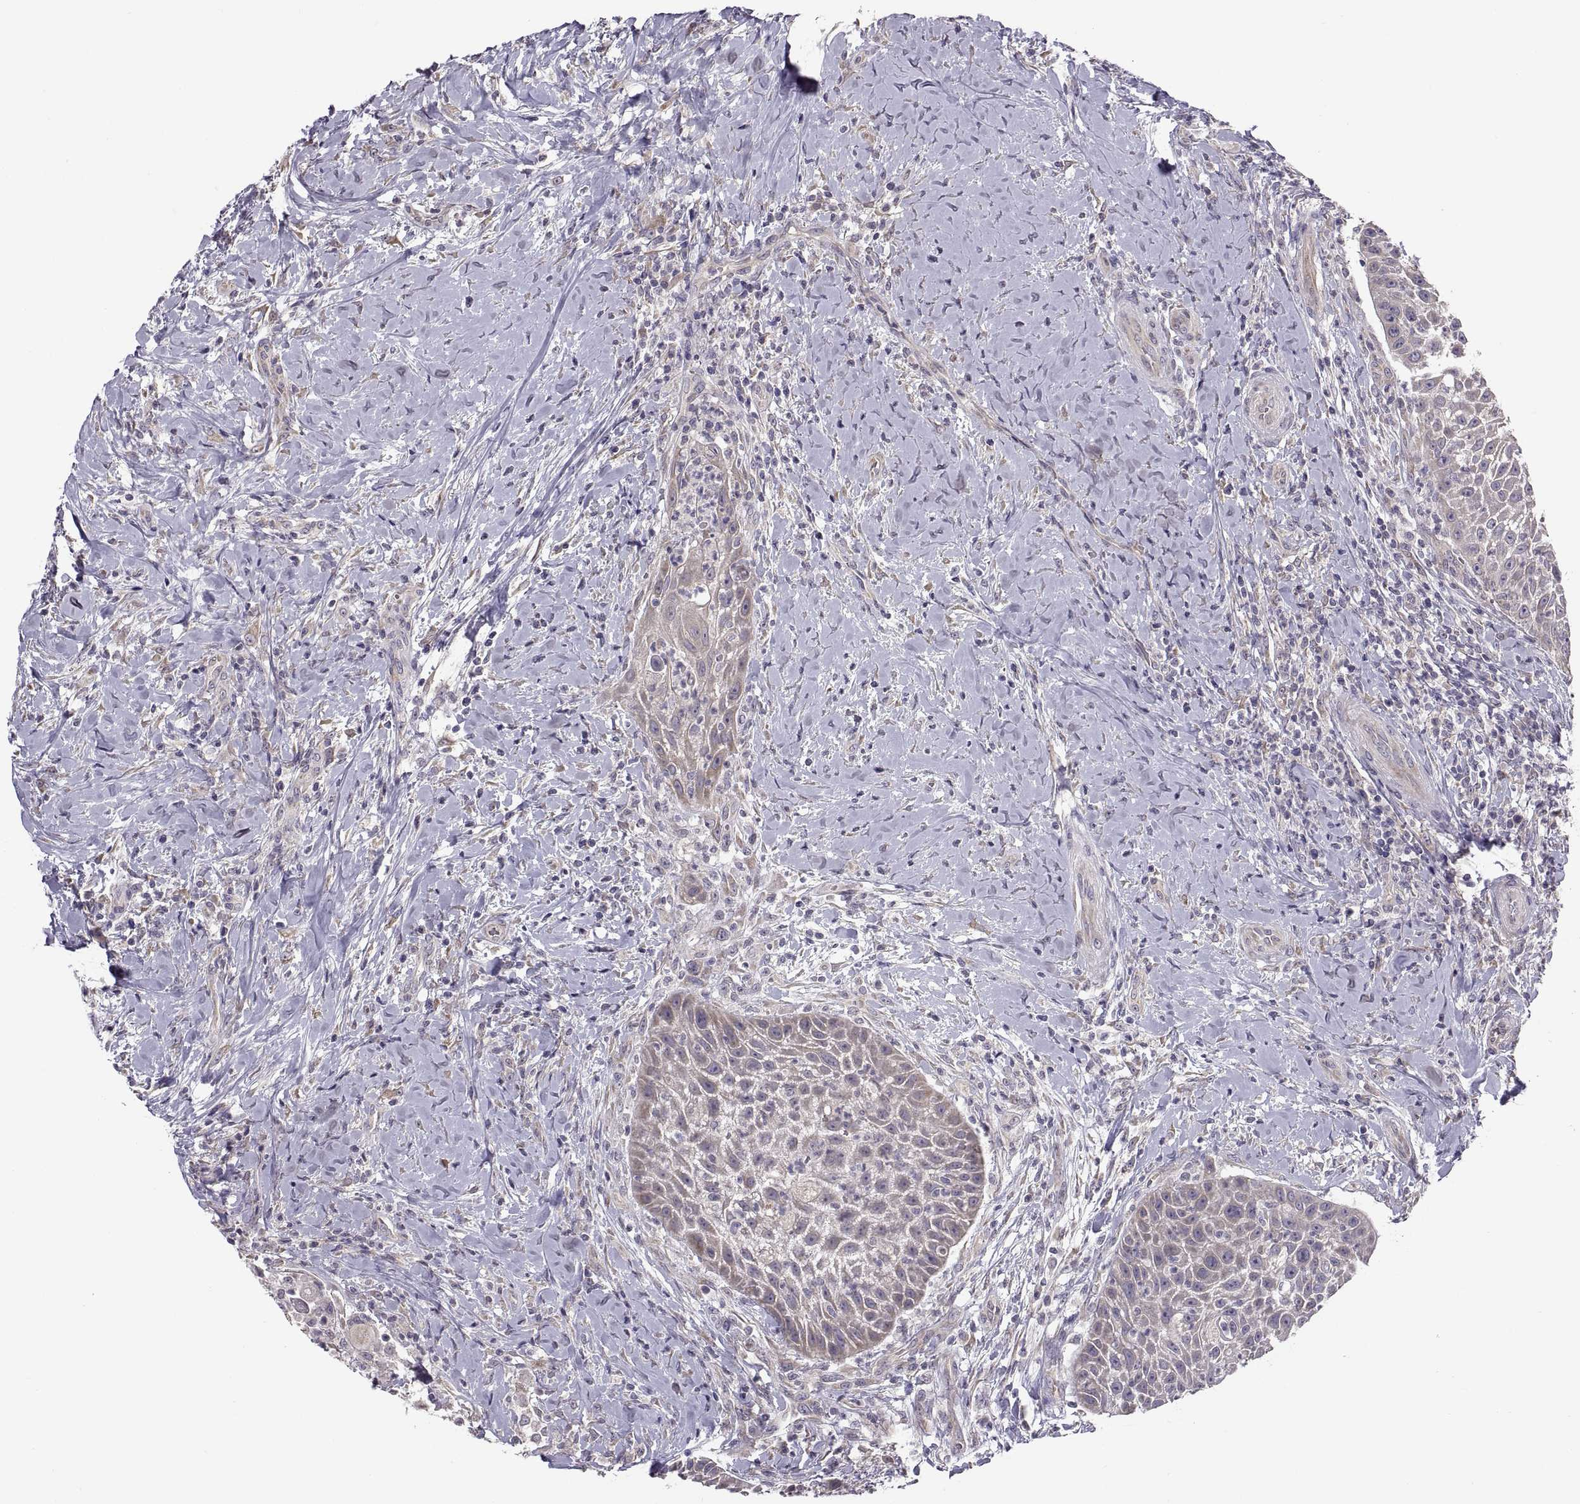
{"staining": {"intensity": "weak", "quantity": ">75%", "location": "cytoplasmic/membranous"}, "tissue": "head and neck cancer", "cell_type": "Tumor cells", "image_type": "cancer", "snomed": [{"axis": "morphology", "description": "Squamous cell carcinoma, NOS"}, {"axis": "topography", "description": "Head-Neck"}], "caption": "Immunohistochemistry of human head and neck cancer (squamous cell carcinoma) reveals low levels of weak cytoplasmic/membranous staining in approximately >75% of tumor cells.", "gene": "ACSBG2", "patient": {"sex": "male", "age": 69}}